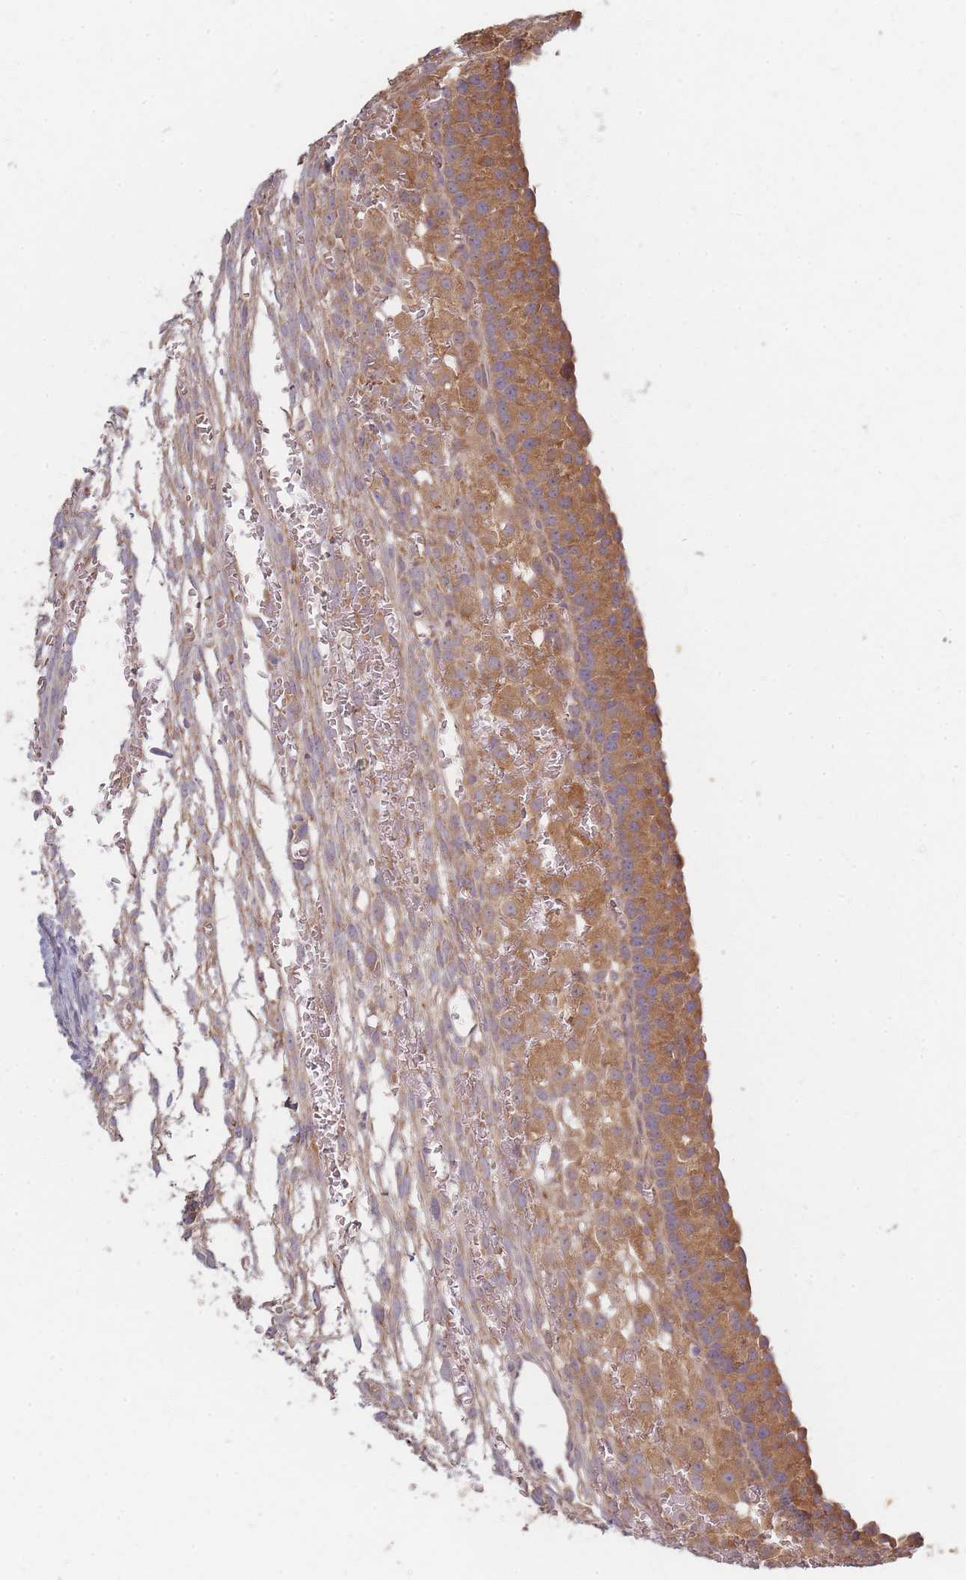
{"staining": {"intensity": "moderate", "quantity": "<25%", "location": "cytoplasmic/membranous"}, "tissue": "ovary", "cell_type": "Ovarian stroma cells", "image_type": "normal", "snomed": [{"axis": "morphology", "description": "Normal tissue, NOS"}, {"axis": "topography", "description": "Ovary"}], "caption": "A brown stain labels moderate cytoplasmic/membranous staining of a protein in ovarian stroma cells of normal ovary. (IHC, brightfield microscopy, high magnification).", "gene": "SMIM14", "patient": {"sex": "female", "age": 39}}